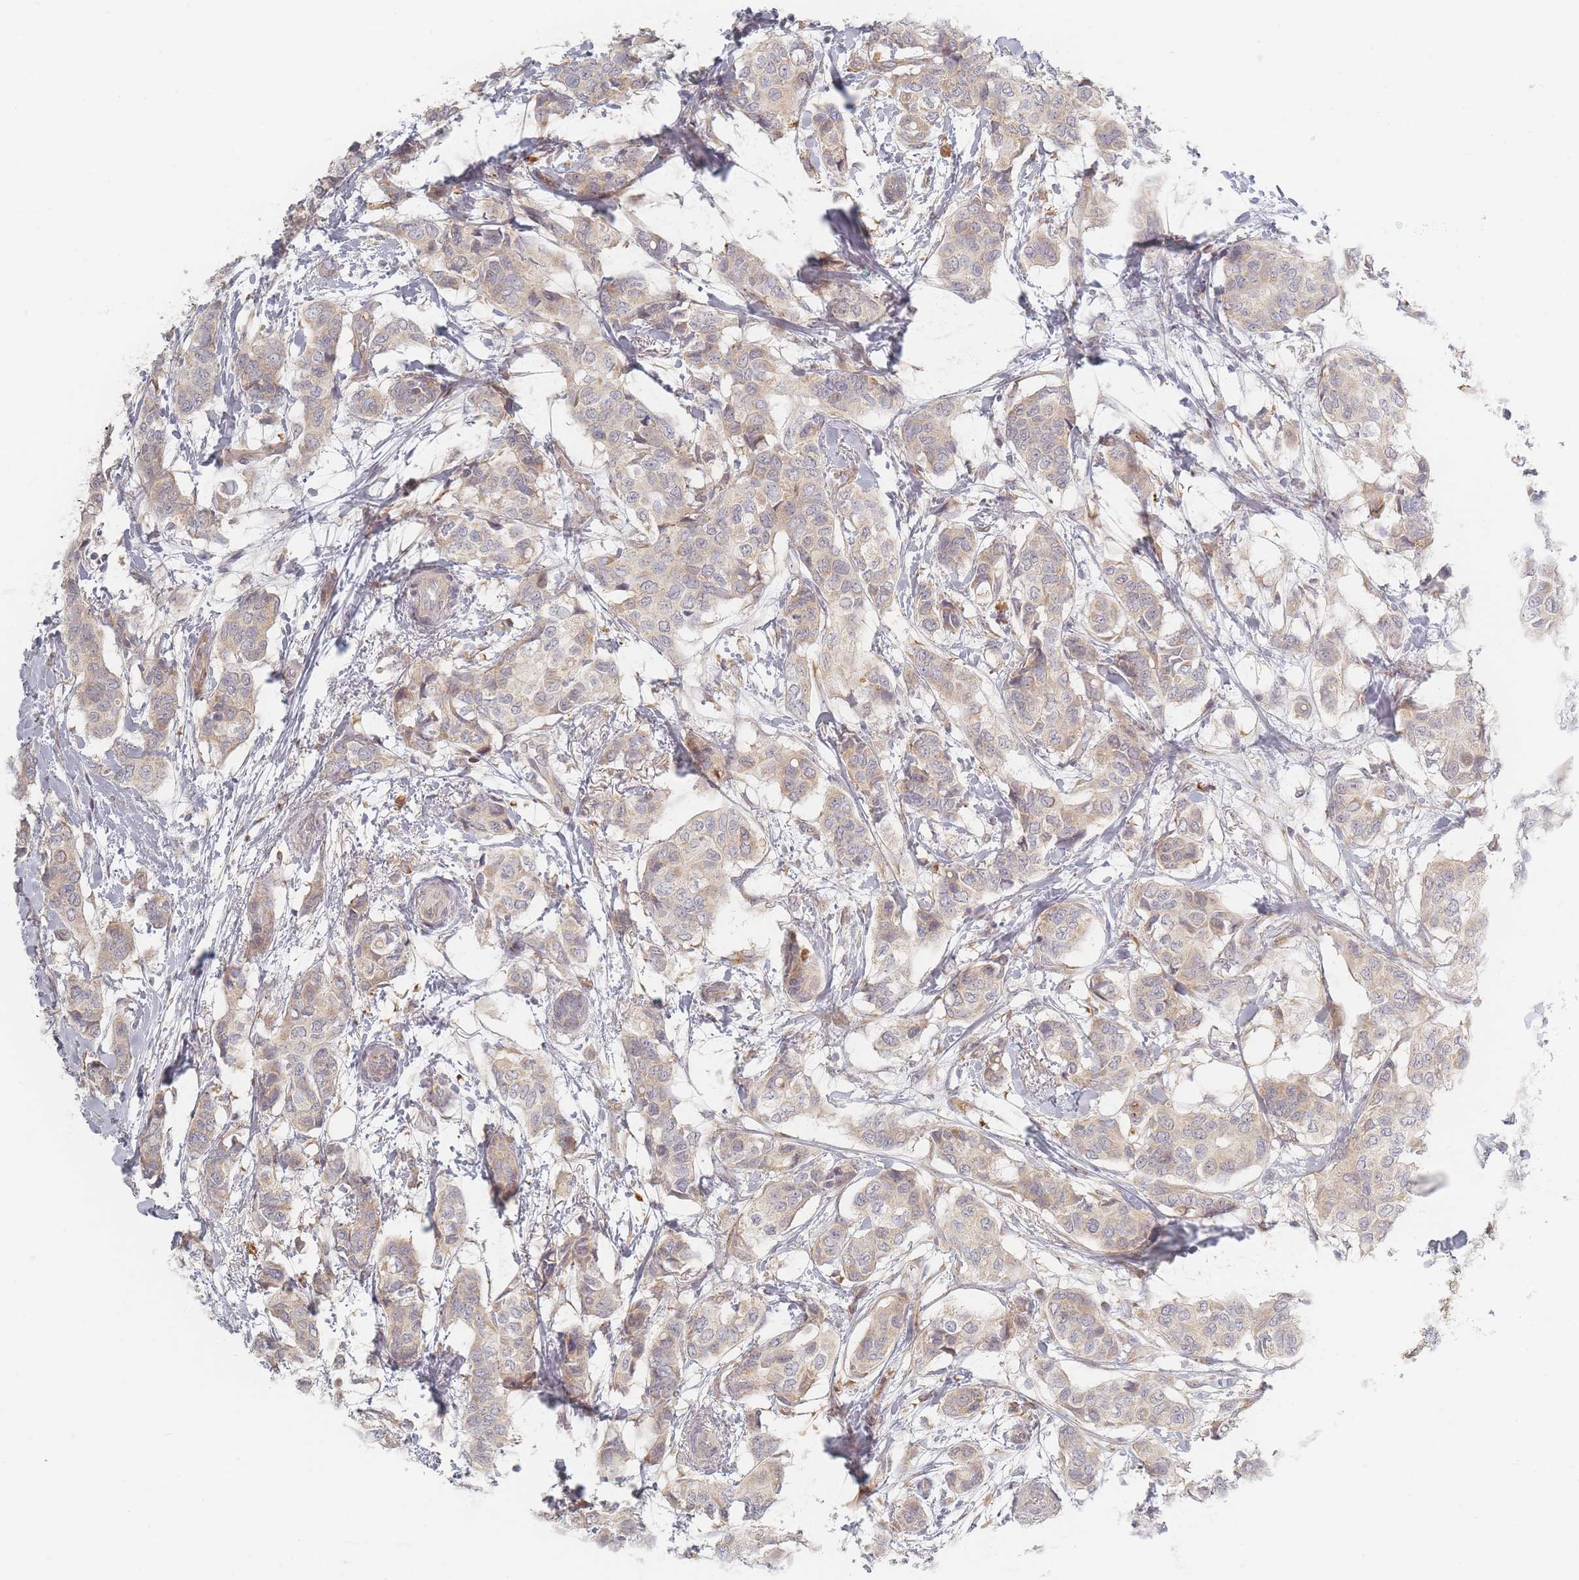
{"staining": {"intensity": "weak", "quantity": ">75%", "location": "cytoplasmic/membranous"}, "tissue": "breast cancer", "cell_type": "Tumor cells", "image_type": "cancer", "snomed": [{"axis": "morphology", "description": "Lobular carcinoma"}, {"axis": "topography", "description": "Breast"}], "caption": "Breast cancer stained with a protein marker demonstrates weak staining in tumor cells.", "gene": "ZKSCAN7", "patient": {"sex": "female", "age": 51}}